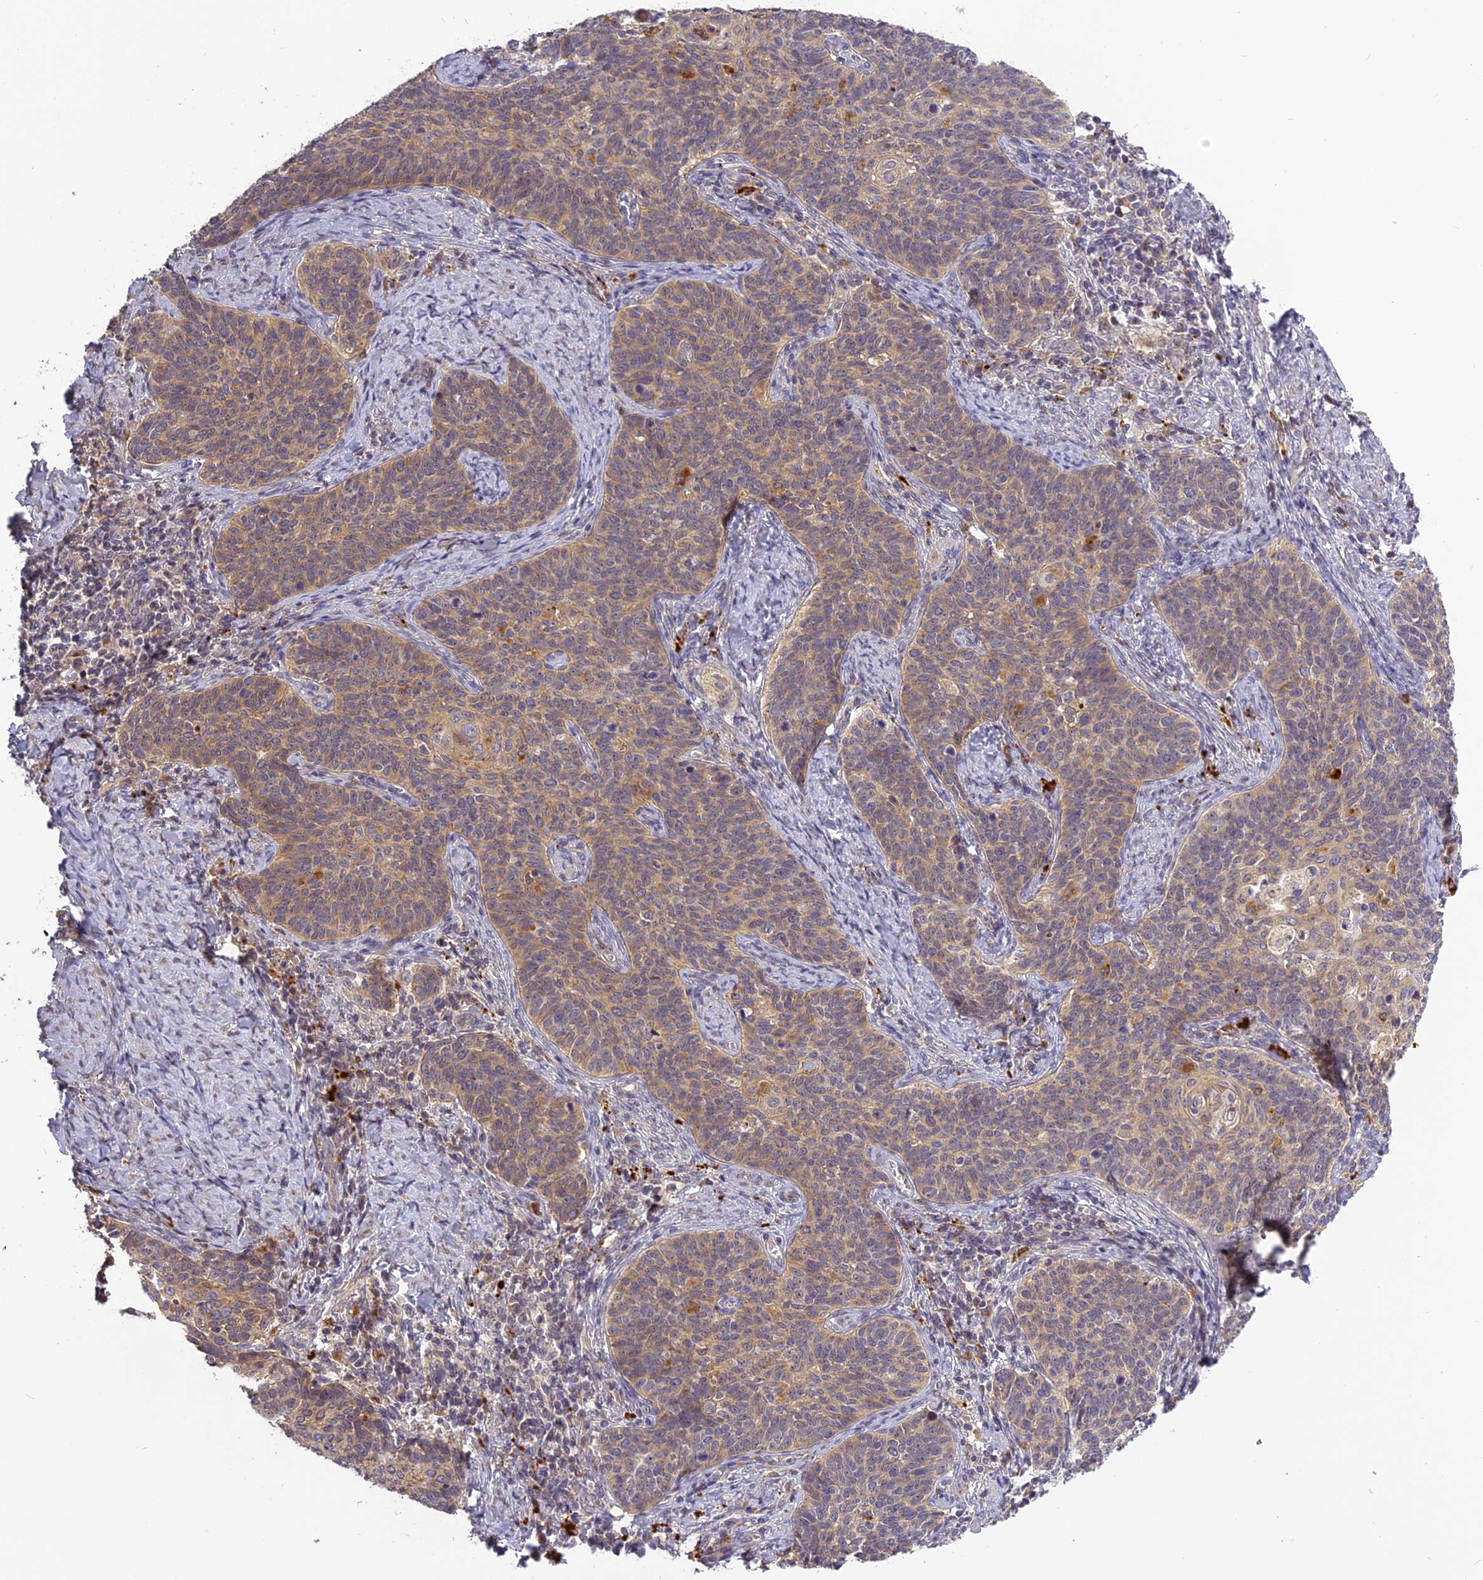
{"staining": {"intensity": "weak", "quantity": ">75%", "location": "cytoplasmic/membranous"}, "tissue": "cervical cancer", "cell_type": "Tumor cells", "image_type": "cancer", "snomed": [{"axis": "morphology", "description": "Normal tissue, NOS"}, {"axis": "morphology", "description": "Squamous cell carcinoma, NOS"}, {"axis": "topography", "description": "Cervix"}], "caption": "Cervical squamous cell carcinoma stained for a protein (brown) shows weak cytoplasmic/membranous positive positivity in approximately >75% of tumor cells.", "gene": "FNIP2", "patient": {"sex": "female", "age": 39}}